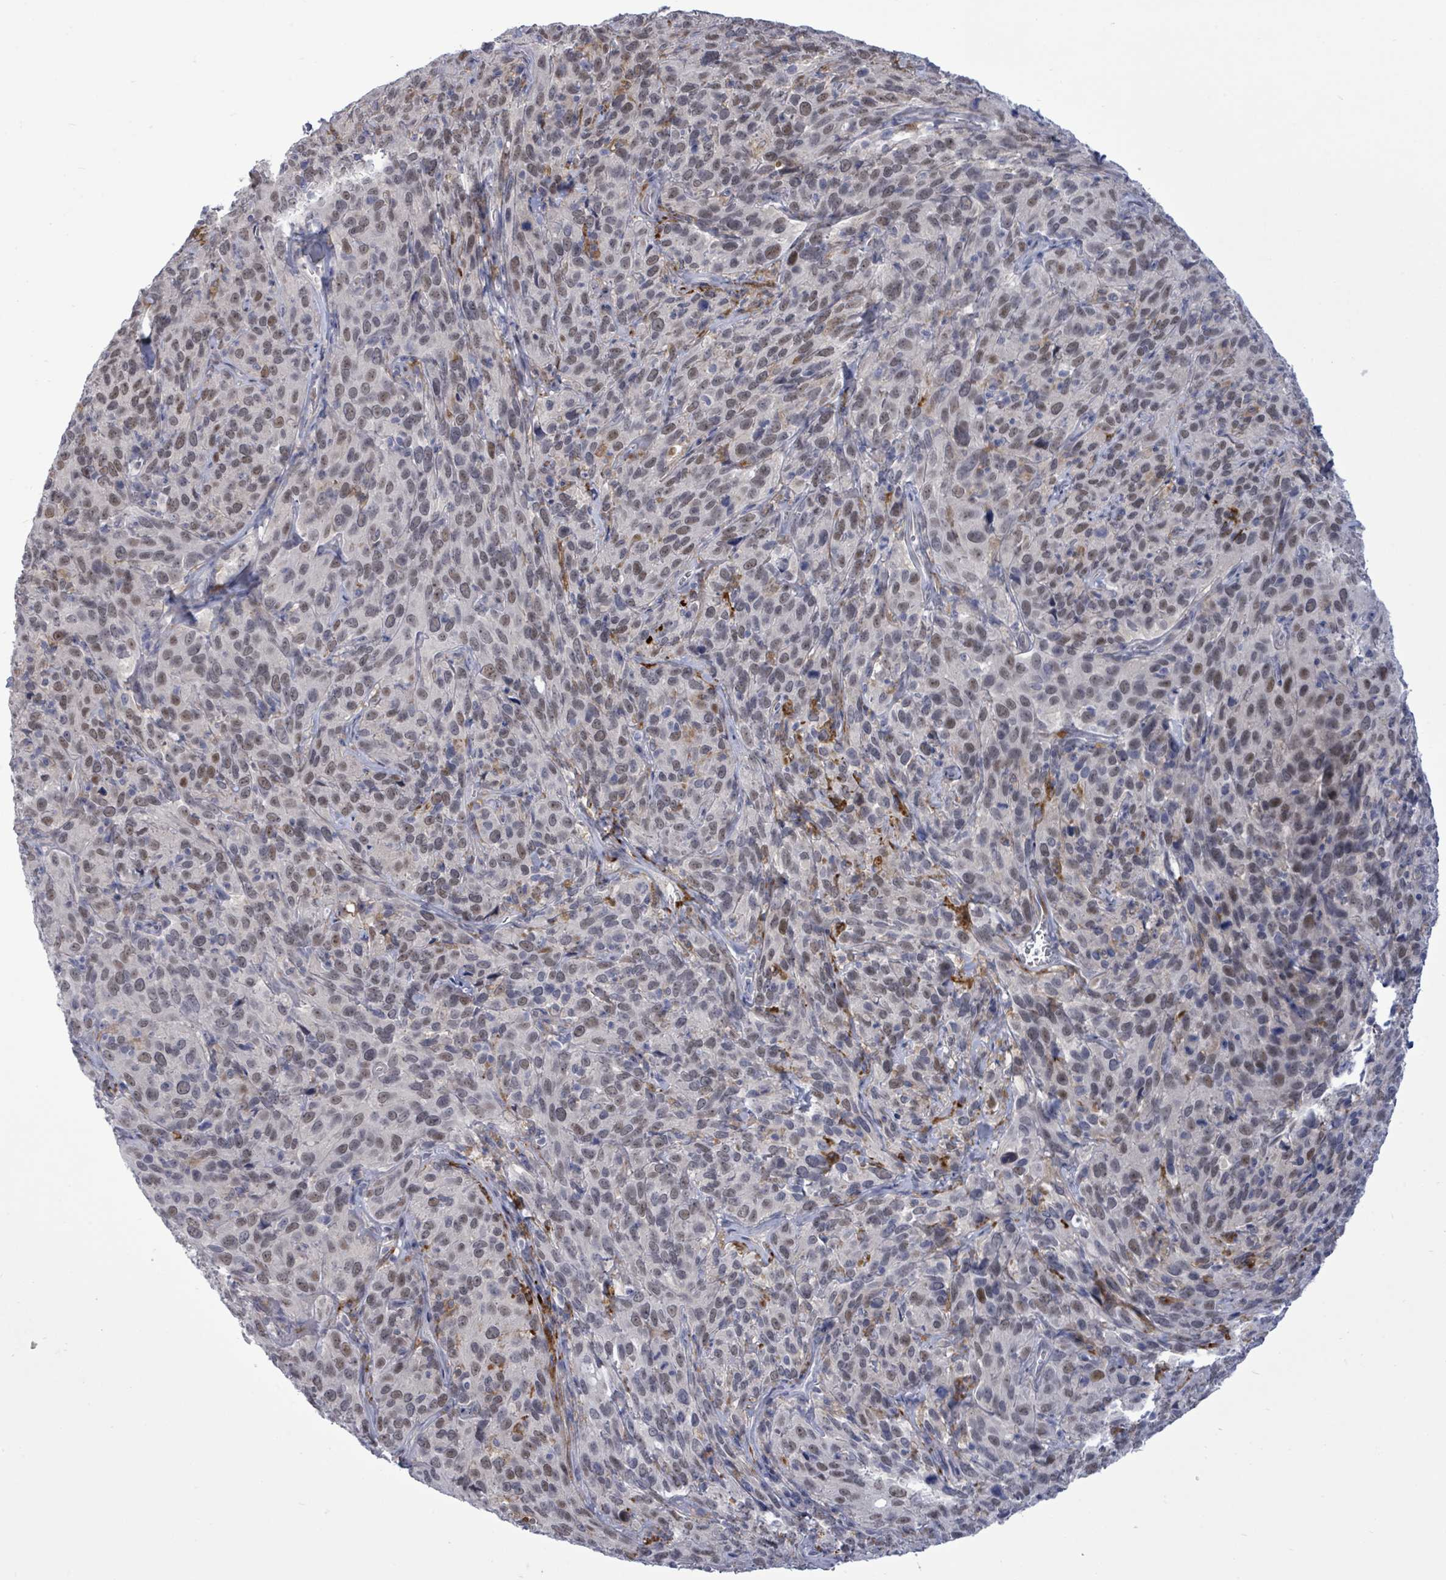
{"staining": {"intensity": "weak", "quantity": "25%-75%", "location": "nuclear"}, "tissue": "cervical cancer", "cell_type": "Tumor cells", "image_type": "cancer", "snomed": [{"axis": "morphology", "description": "Squamous cell carcinoma, NOS"}, {"axis": "topography", "description": "Cervix"}], "caption": "Cervical cancer stained with DAB (3,3'-diaminobenzidine) immunohistochemistry demonstrates low levels of weak nuclear positivity in about 25%-75% of tumor cells. (Brightfield microscopy of DAB IHC at high magnification).", "gene": "CT45A5", "patient": {"sex": "female", "age": 51}}